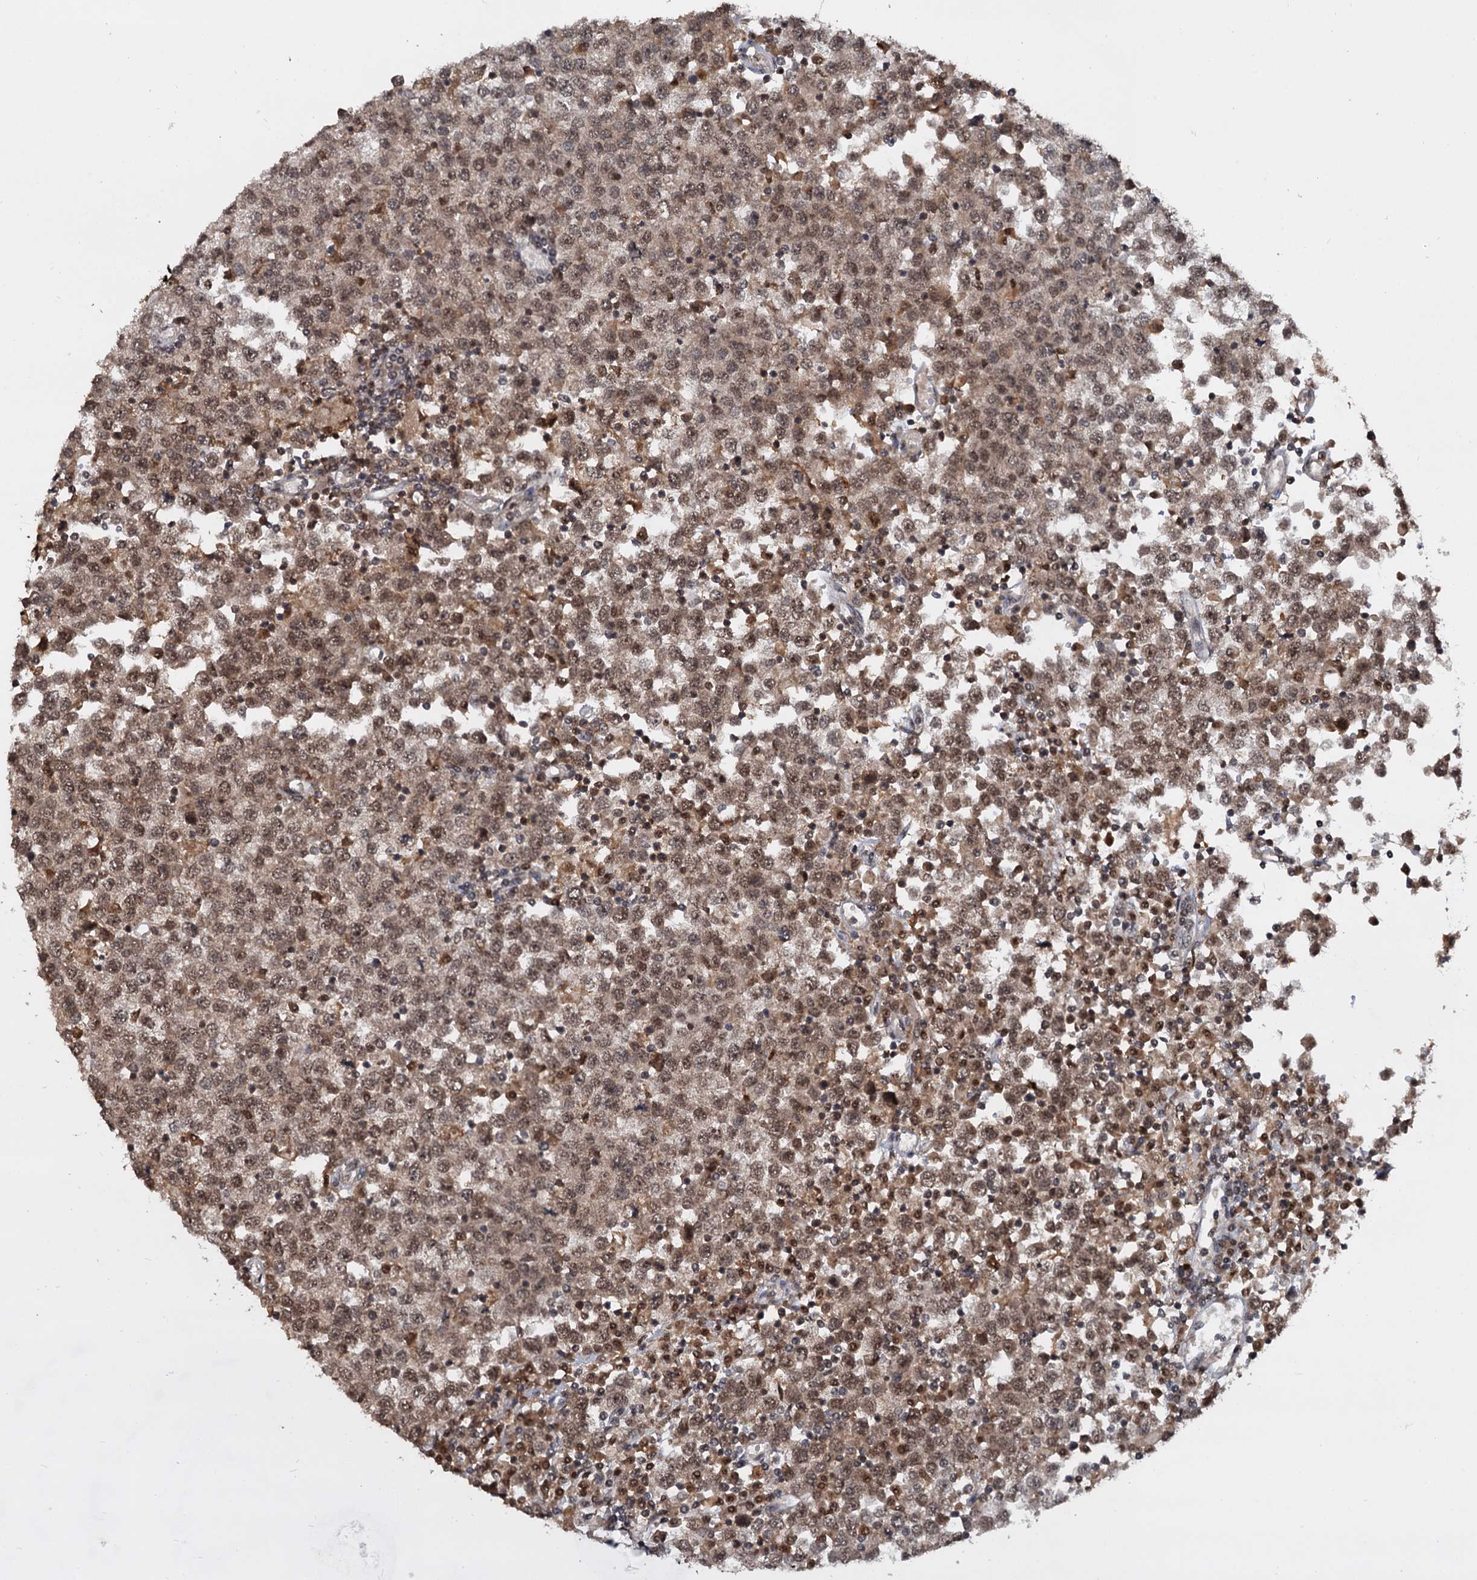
{"staining": {"intensity": "weak", "quantity": "25%-75%", "location": "cytoplasmic/membranous,nuclear"}, "tissue": "testis cancer", "cell_type": "Tumor cells", "image_type": "cancer", "snomed": [{"axis": "morphology", "description": "Seminoma, NOS"}, {"axis": "topography", "description": "Testis"}], "caption": "Human seminoma (testis) stained with a protein marker shows weak staining in tumor cells.", "gene": "FAM216B", "patient": {"sex": "male", "age": 65}}